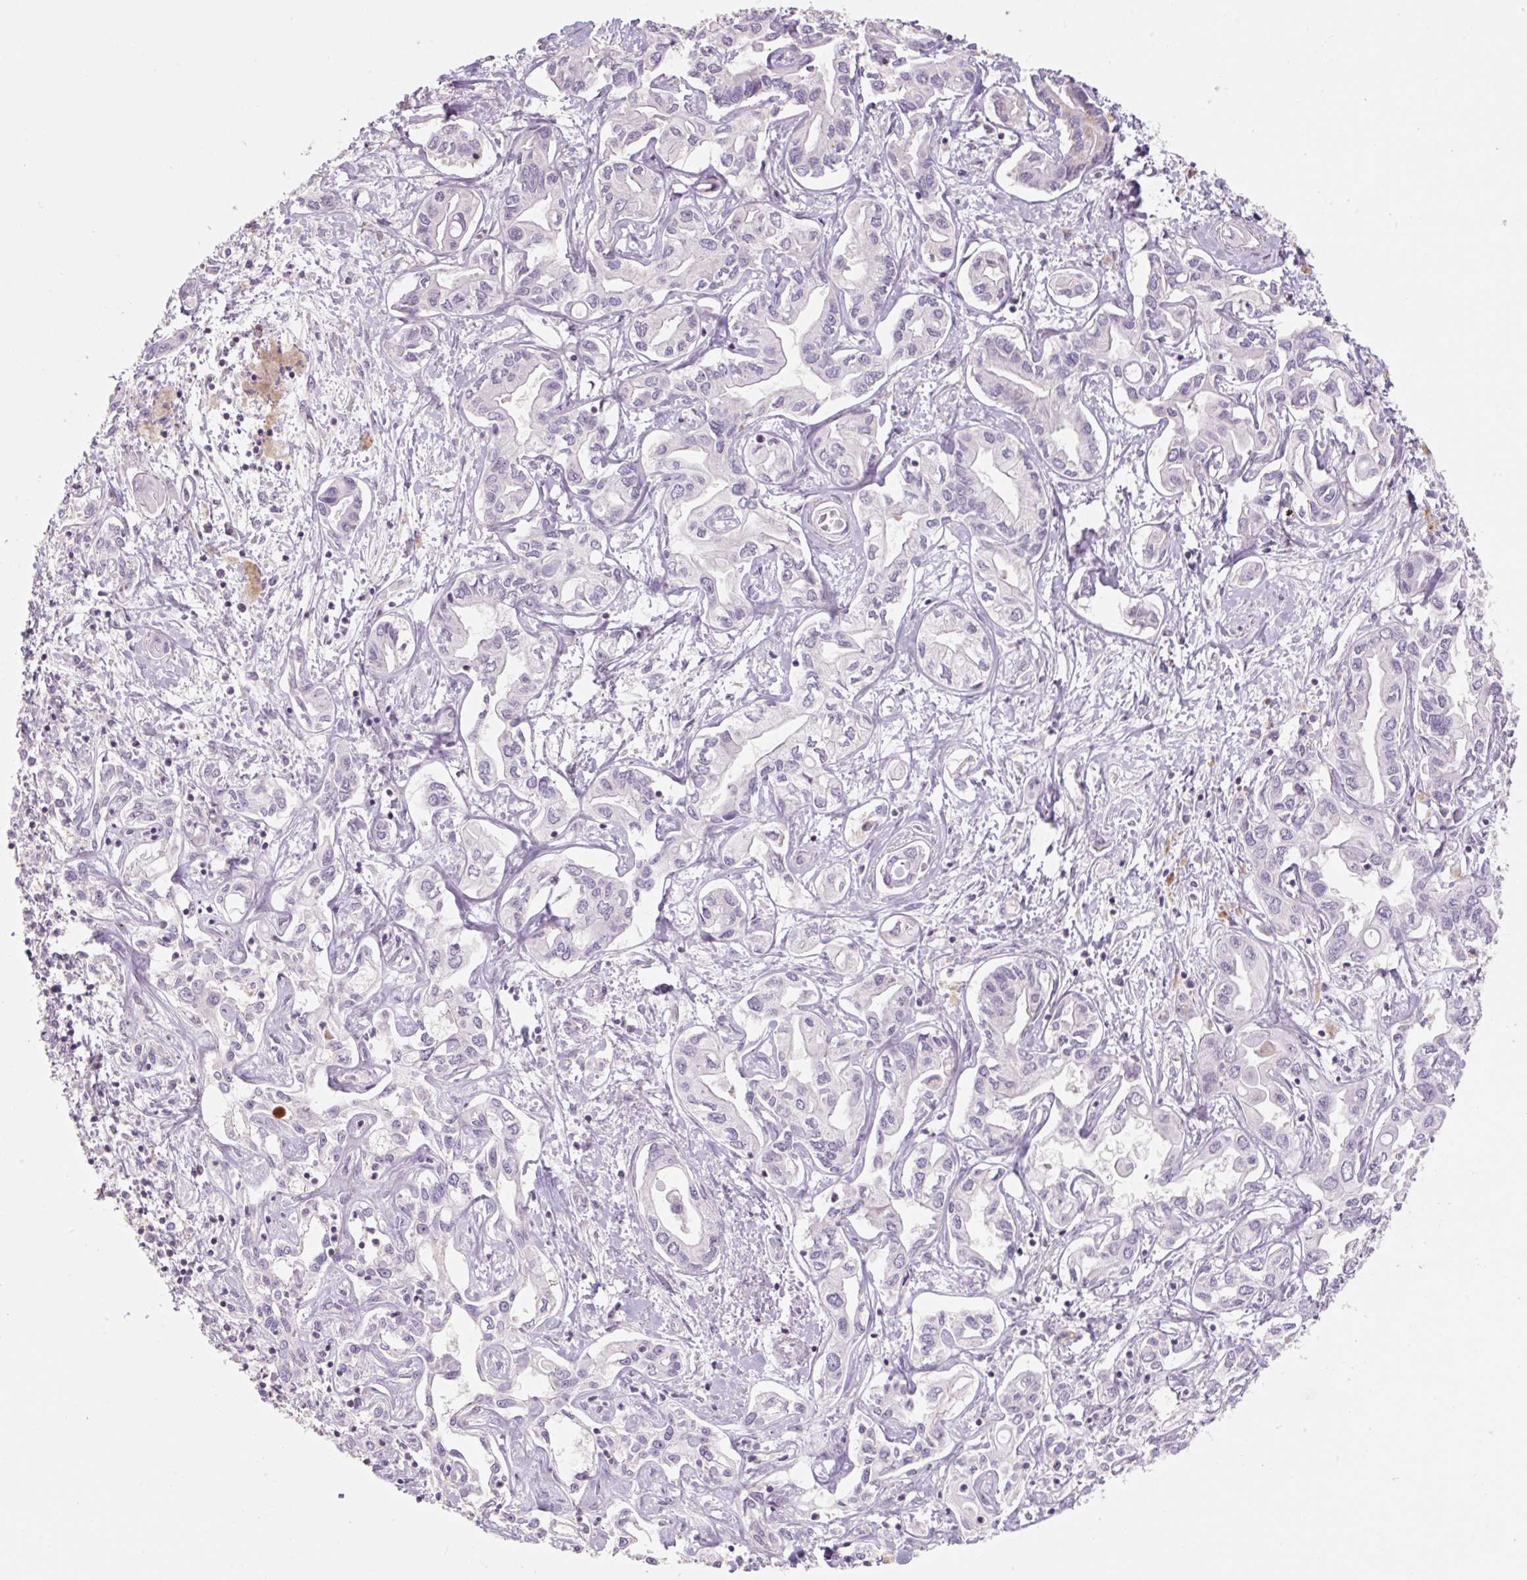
{"staining": {"intensity": "negative", "quantity": "none", "location": "none"}, "tissue": "liver cancer", "cell_type": "Tumor cells", "image_type": "cancer", "snomed": [{"axis": "morphology", "description": "Cholangiocarcinoma"}, {"axis": "topography", "description": "Liver"}], "caption": "Immunohistochemical staining of liver cancer (cholangiocarcinoma) demonstrates no significant expression in tumor cells.", "gene": "ZNF552", "patient": {"sex": "female", "age": 64}}